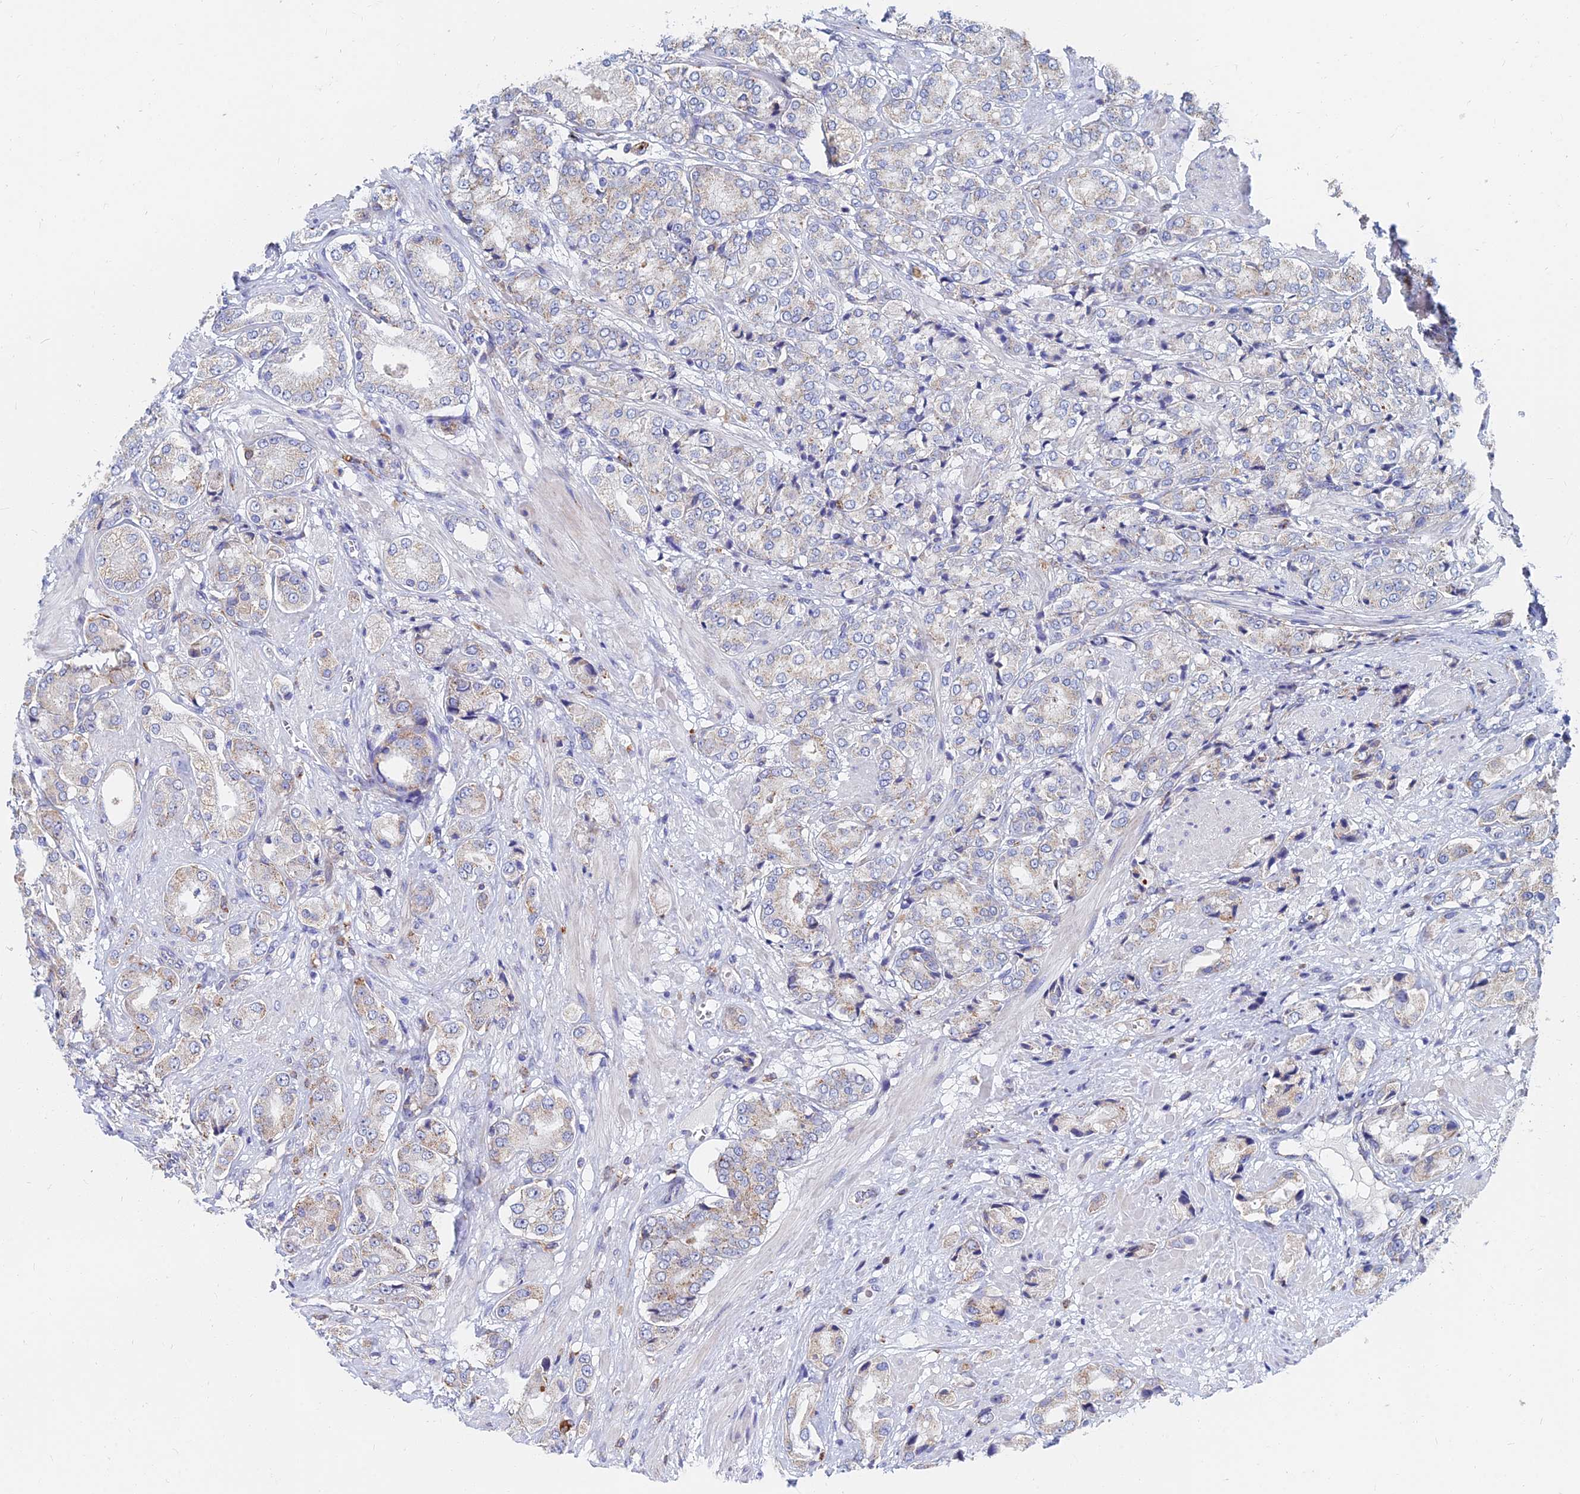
{"staining": {"intensity": "weak", "quantity": "25%-75%", "location": "cytoplasmic/membranous"}, "tissue": "prostate cancer", "cell_type": "Tumor cells", "image_type": "cancer", "snomed": [{"axis": "morphology", "description": "Adenocarcinoma, High grade"}, {"axis": "topography", "description": "Prostate and seminal vesicle, NOS"}], "caption": "Immunohistochemistry (DAB (3,3'-diaminobenzidine)) staining of prostate cancer reveals weak cytoplasmic/membranous protein staining in about 25%-75% of tumor cells.", "gene": "SPNS1", "patient": {"sex": "male", "age": 64}}